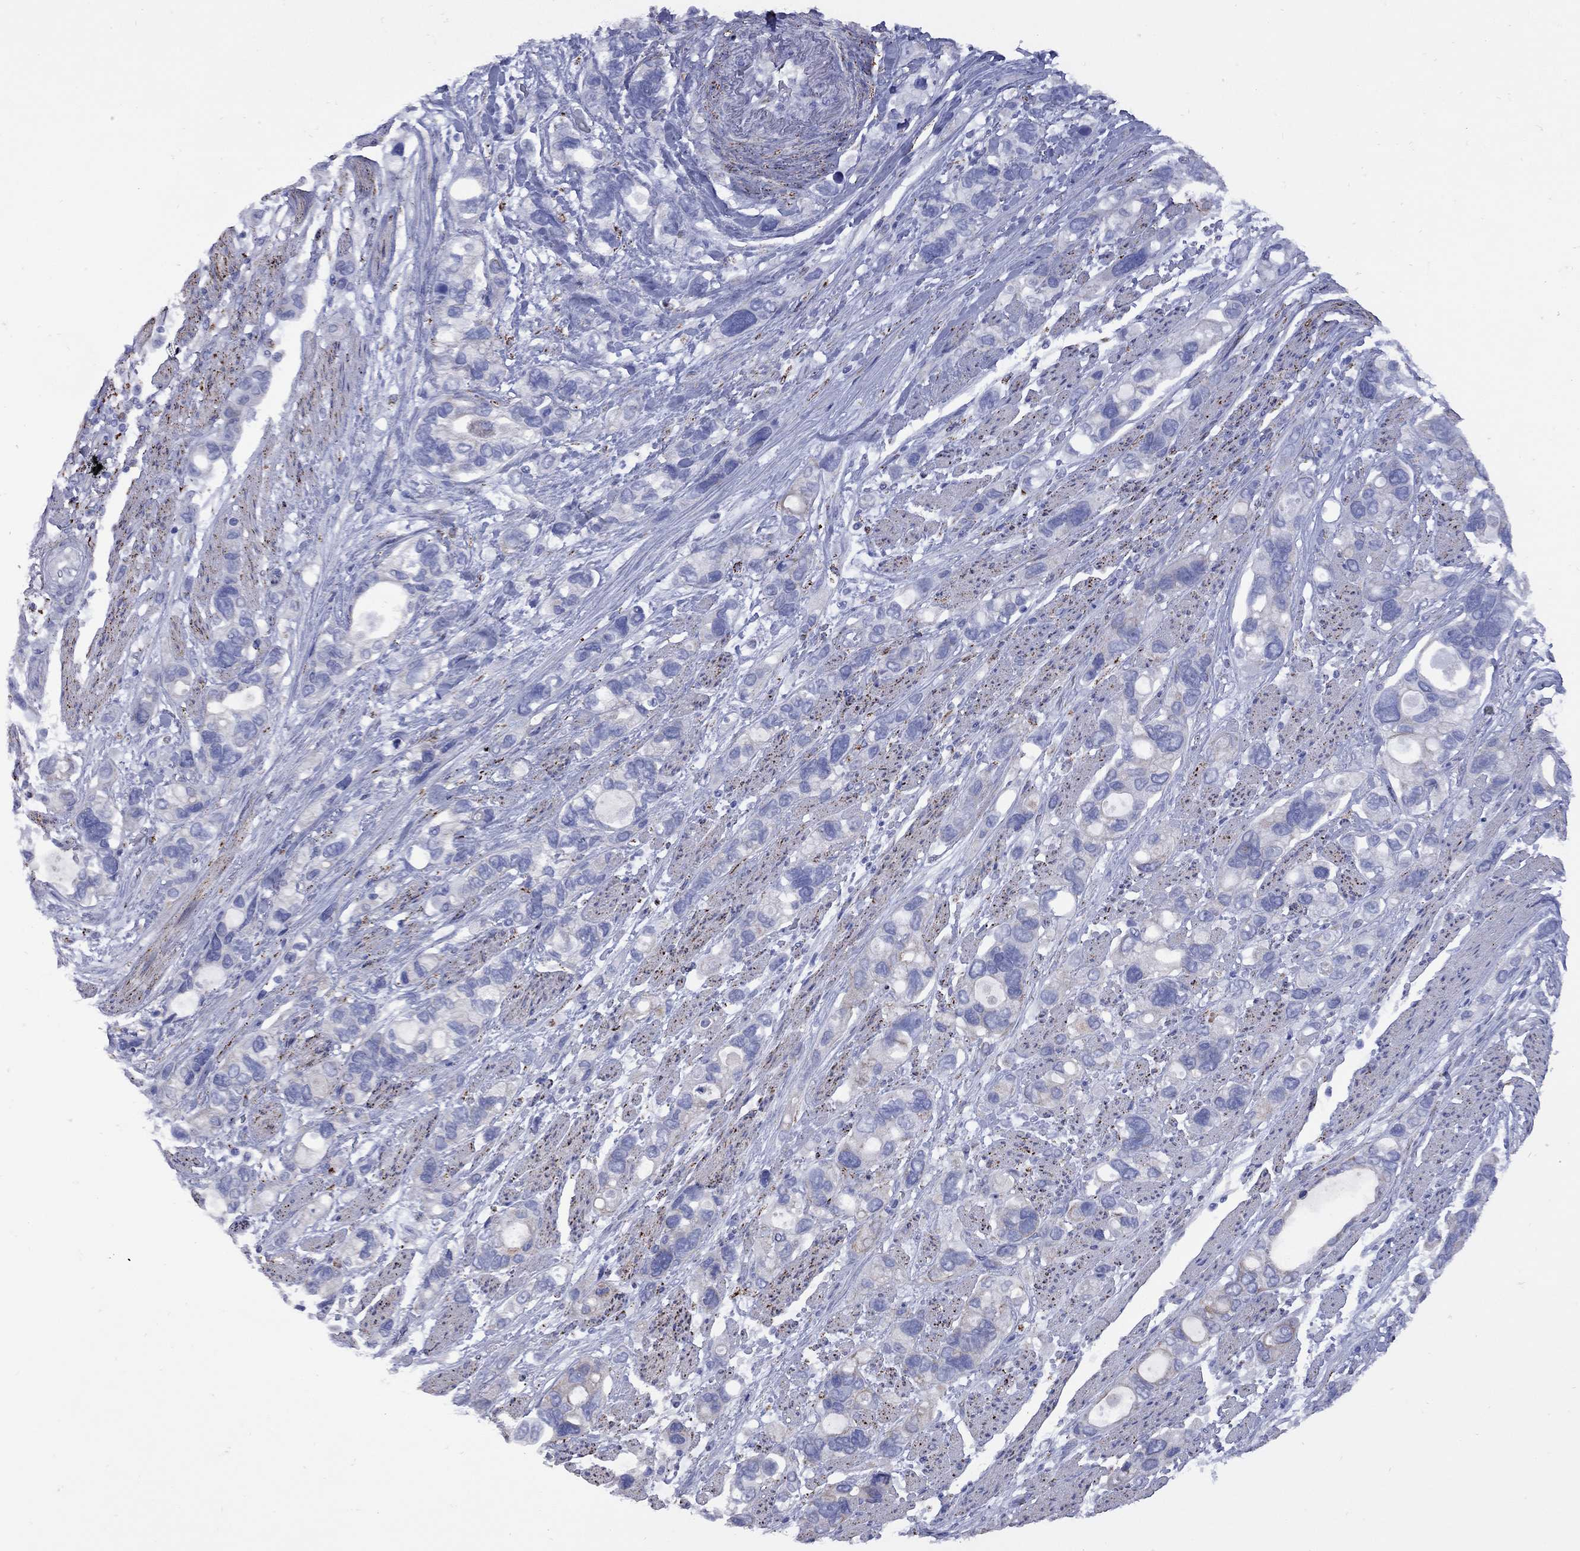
{"staining": {"intensity": "negative", "quantity": "none", "location": "none"}, "tissue": "stomach cancer", "cell_type": "Tumor cells", "image_type": "cancer", "snomed": [{"axis": "morphology", "description": "Adenocarcinoma, NOS"}, {"axis": "topography", "description": "Stomach, upper"}], "caption": "IHC of human stomach adenocarcinoma exhibits no expression in tumor cells. (DAB (3,3'-diaminobenzidine) immunohistochemistry (IHC) with hematoxylin counter stain).", "gene": "SESTD1", "patient": {"sex": "female", "age": 81}}